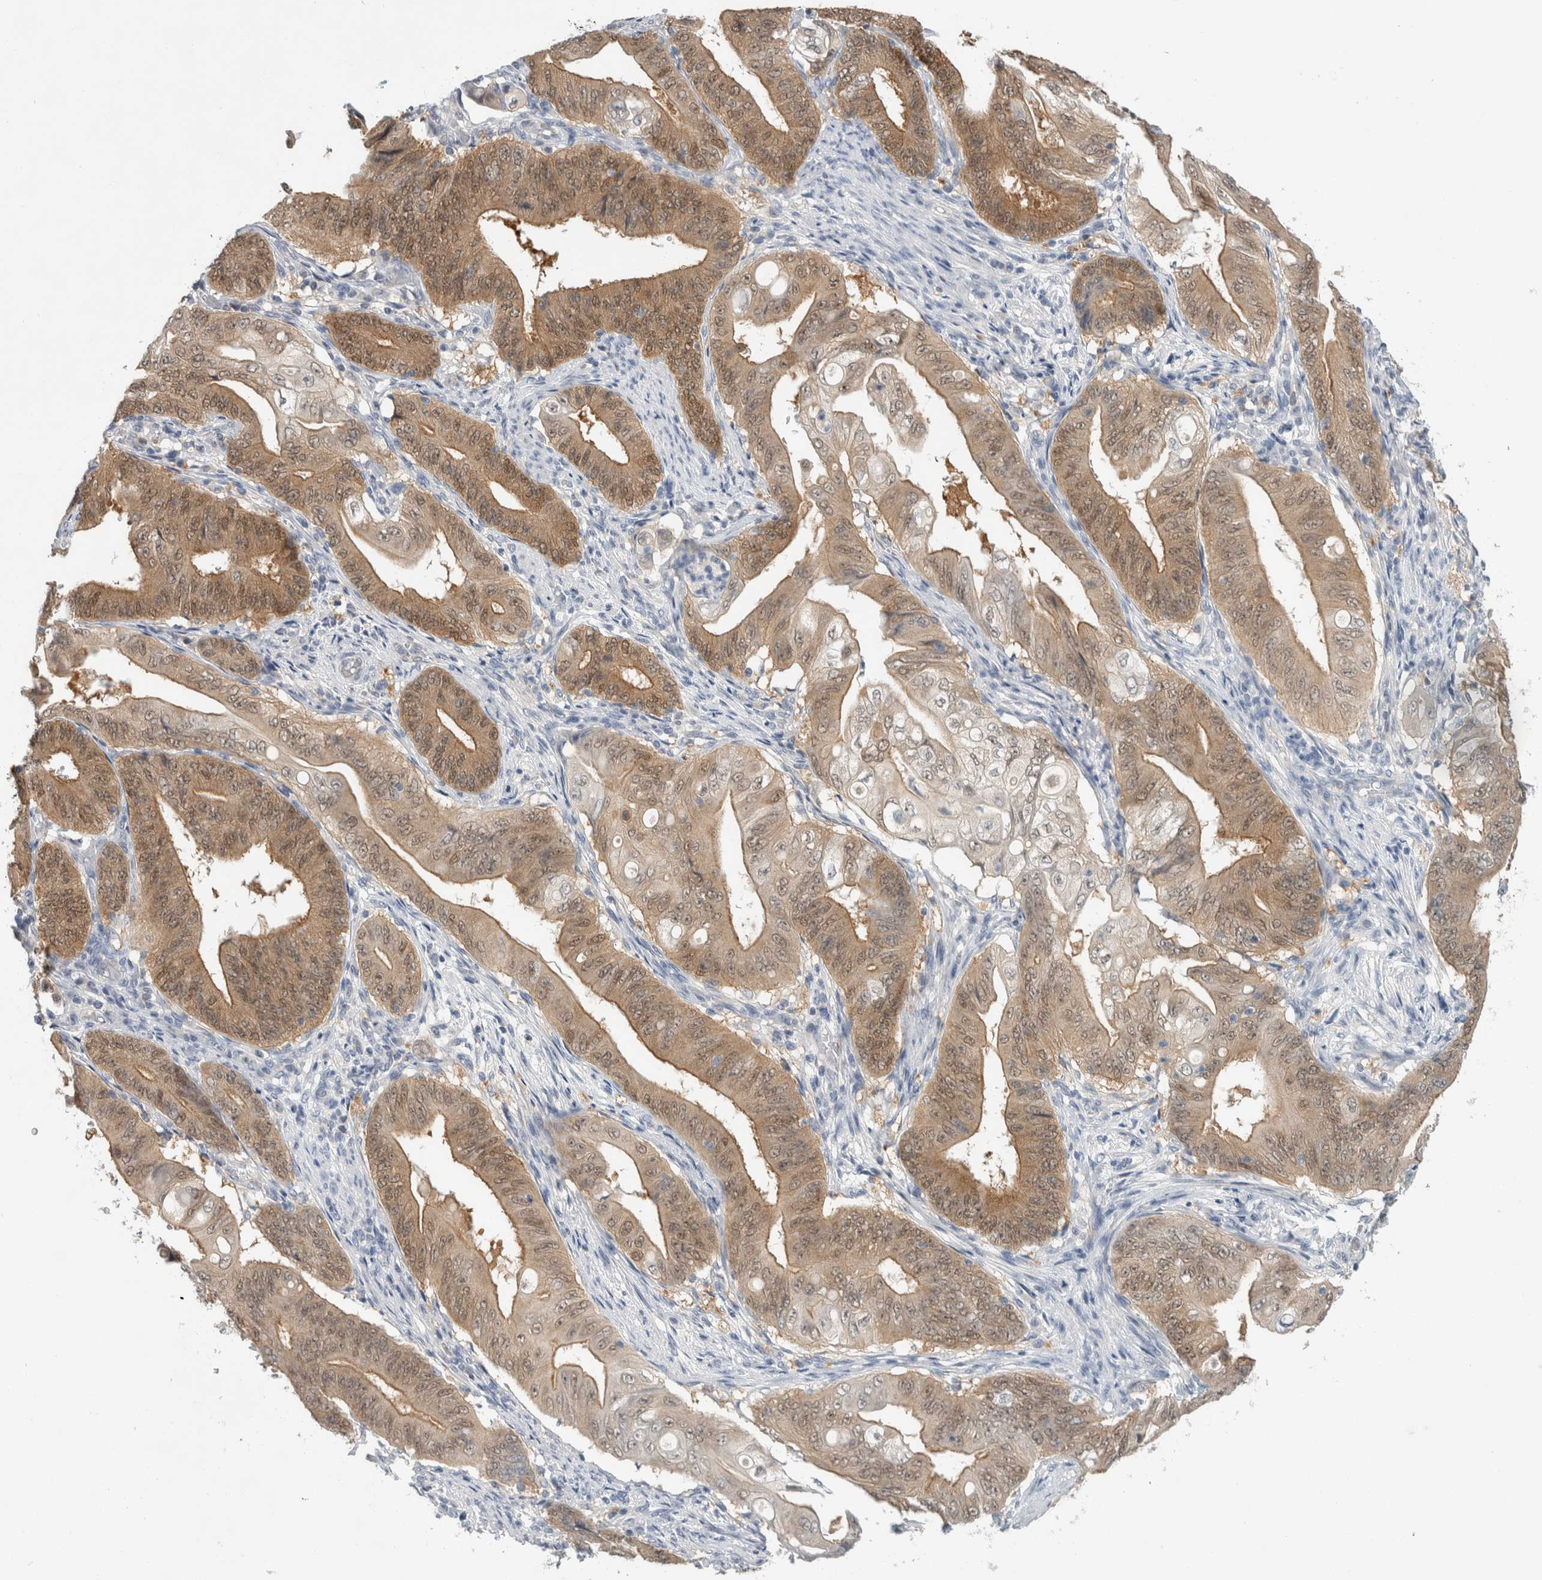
{"staining": {"intensity": "moderate", "quantity": ">75%", "location": "cytoplasmic/membranous,nuclear"}, "tissue": "stomach cancer", "cell_type": "Tumor cells", "image_type": "cancer", "snomed": [{"axis": "morphology", "description": "Adenocarcinoma, NOS"}, {"axis": "topography", "description": "Stomach"}], "caption": "Protein expression analysis of human stomach adenocarcinoma reveals moderate cytoplasmic/membranous and nuclear positivity in approximately >75% of tumor cells.", "gene": "CASP6", "patient": {"sex": "female", "age": 73}}